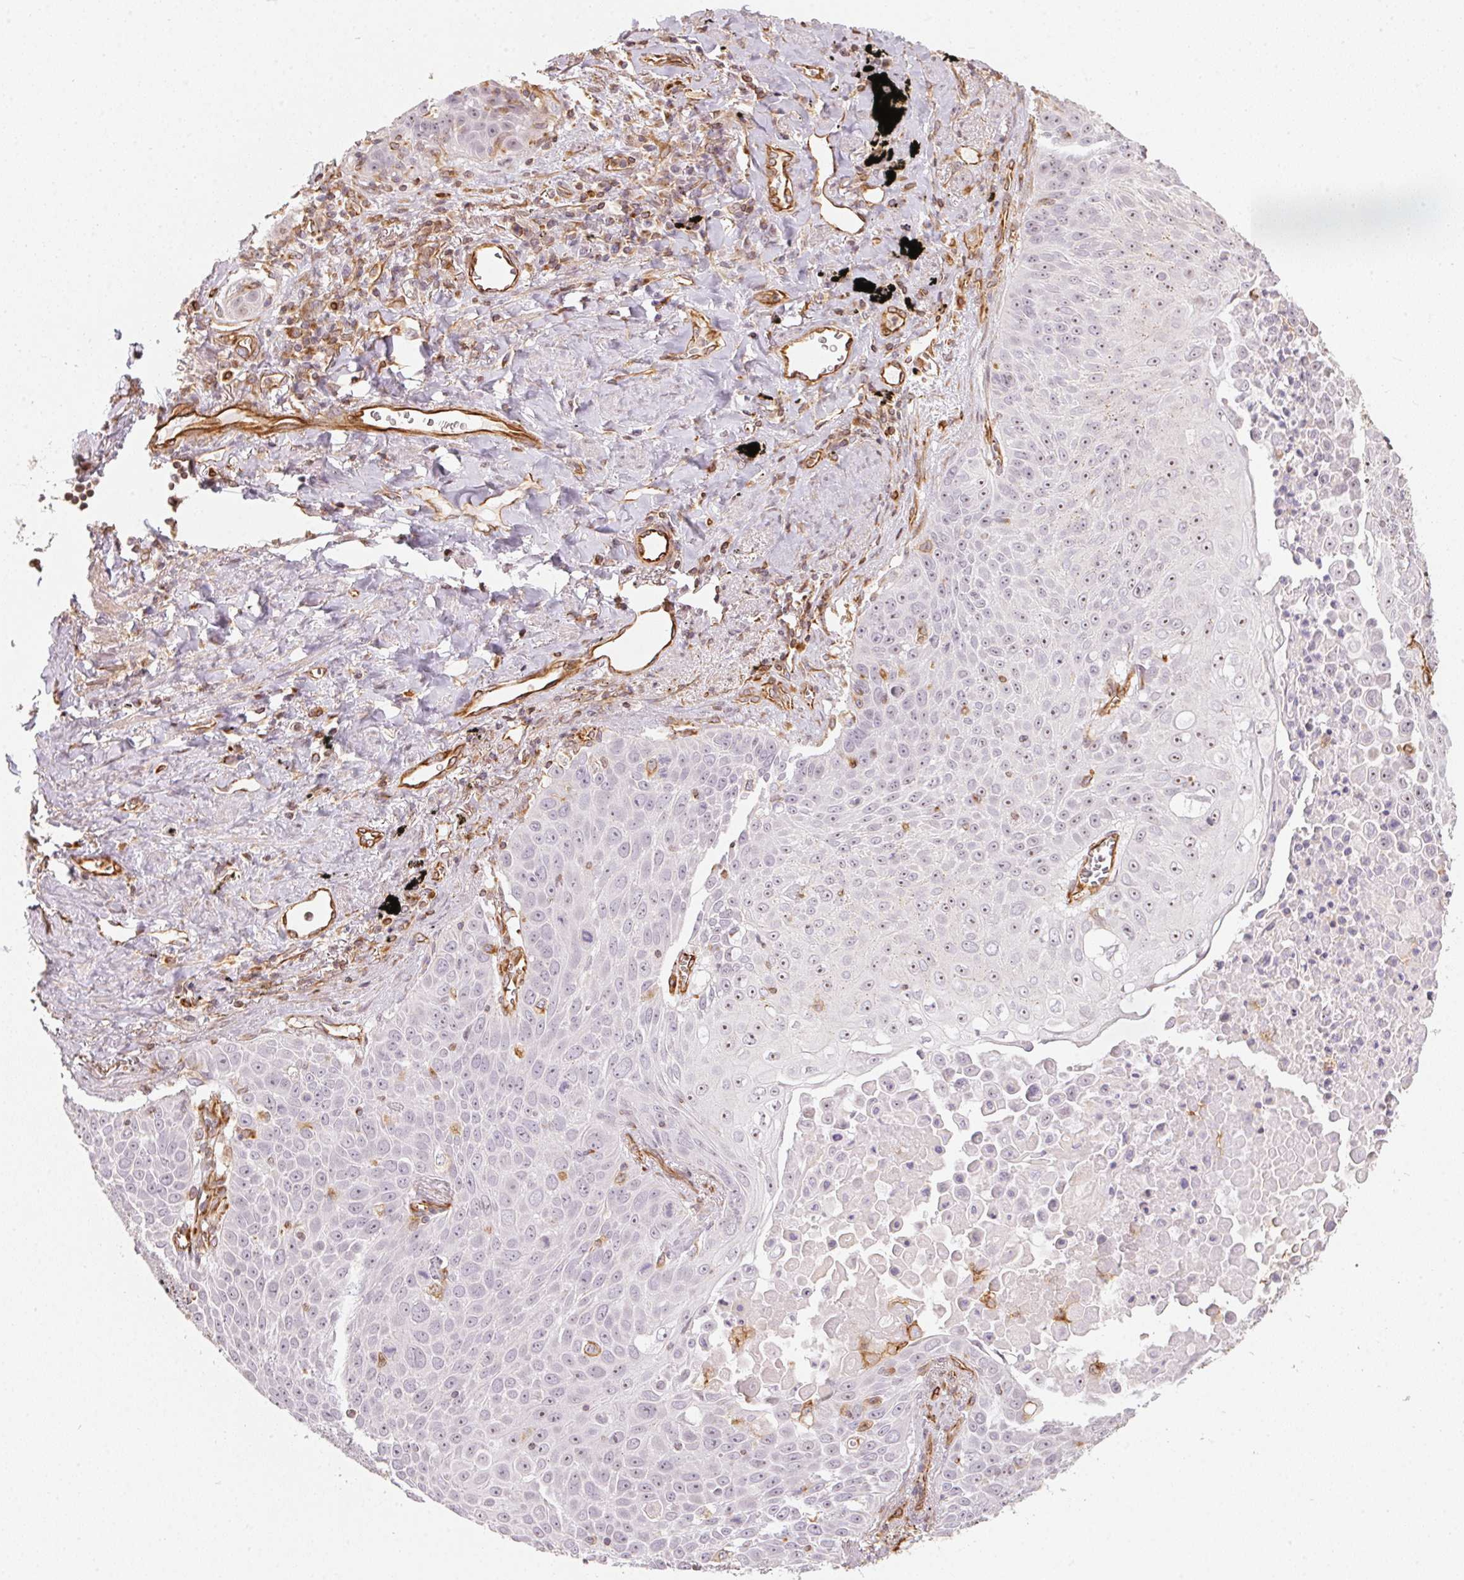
{"staining": {"intensity": "negative", "quantity": "none", "location": "none"}, "tissue": "lung cancer", "cell_type": "Tumor cells", "image_type": "cancer", "snomed": [{"axis": "morphology", "description": "Squamous cell carcinoma, NOS"}, {"axis": "morphology", "description": "Squamous cell carcinoma, metastatic, NOS"}, {"axis": "topography", "description": "Lymph node"}, {"axis": "topography", "description": "Lung"}], "caption": "The image displays no staining of tumor cells in lung cancer.", "gene": "FOXR2", "patient": {"sex": "female", "age": 62}}